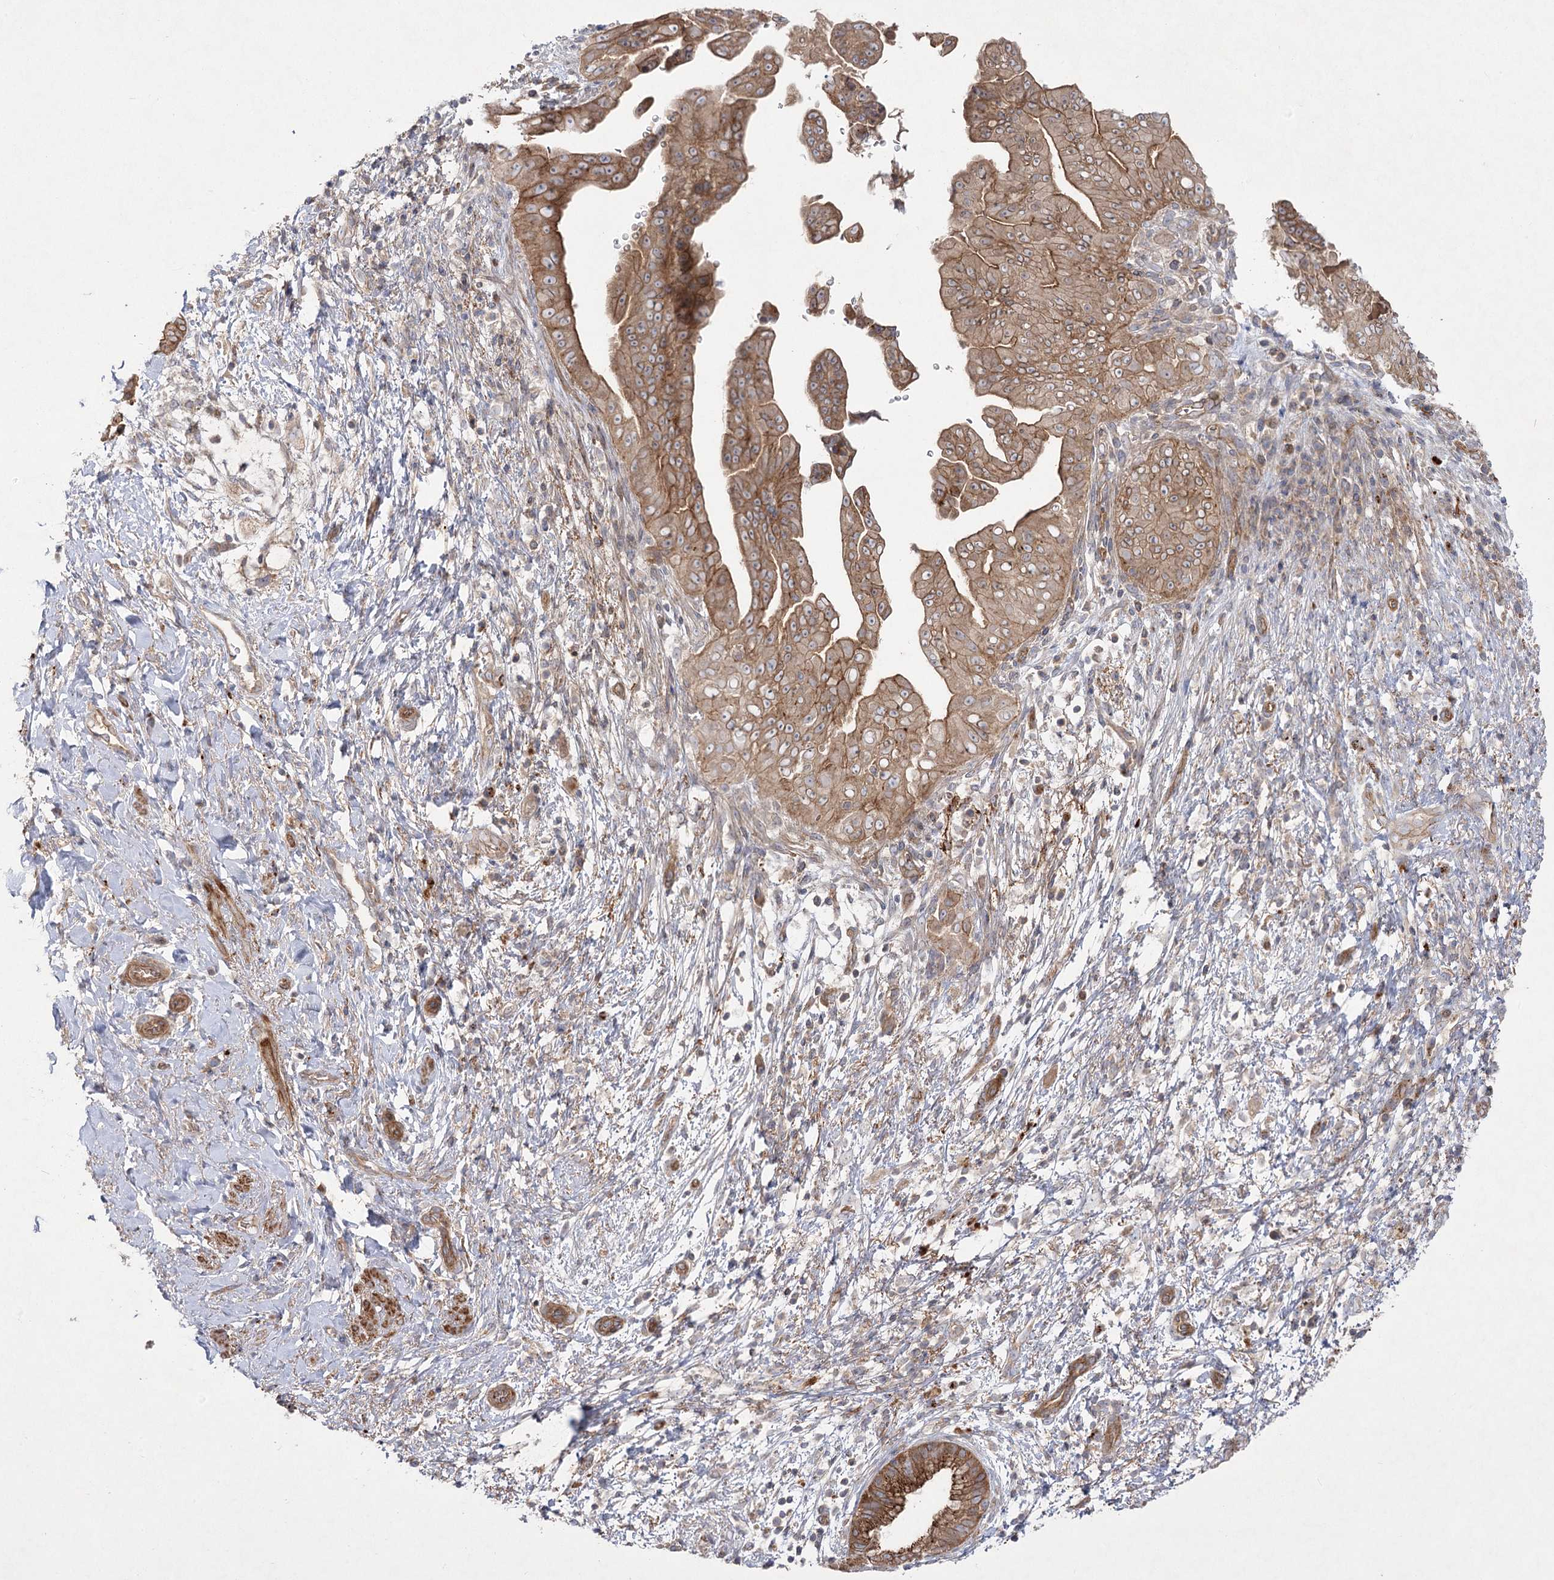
{"staining": {"intensity": "strong", "quantity": ">75%", "location": "cytoplasmic/membranous"}, "tissue": "pancreatic cancer", "cell_type": "Tumor cells", "image_type": "cancer", "snomed": [{"axis": "morphology", "description": "Adenocarcinoma, NOS"}, {"axis": "topography", "description": "Pancreas"}], "caption": "Pancreatic adenocarcinoma stained for a protein (brown) demonstrates strong cytoplasmic/membranous positive positivity in approximately >75% of tumor cells.", "gene": "KIAA0825", "patient": {"sex": "female", "age": 78}}